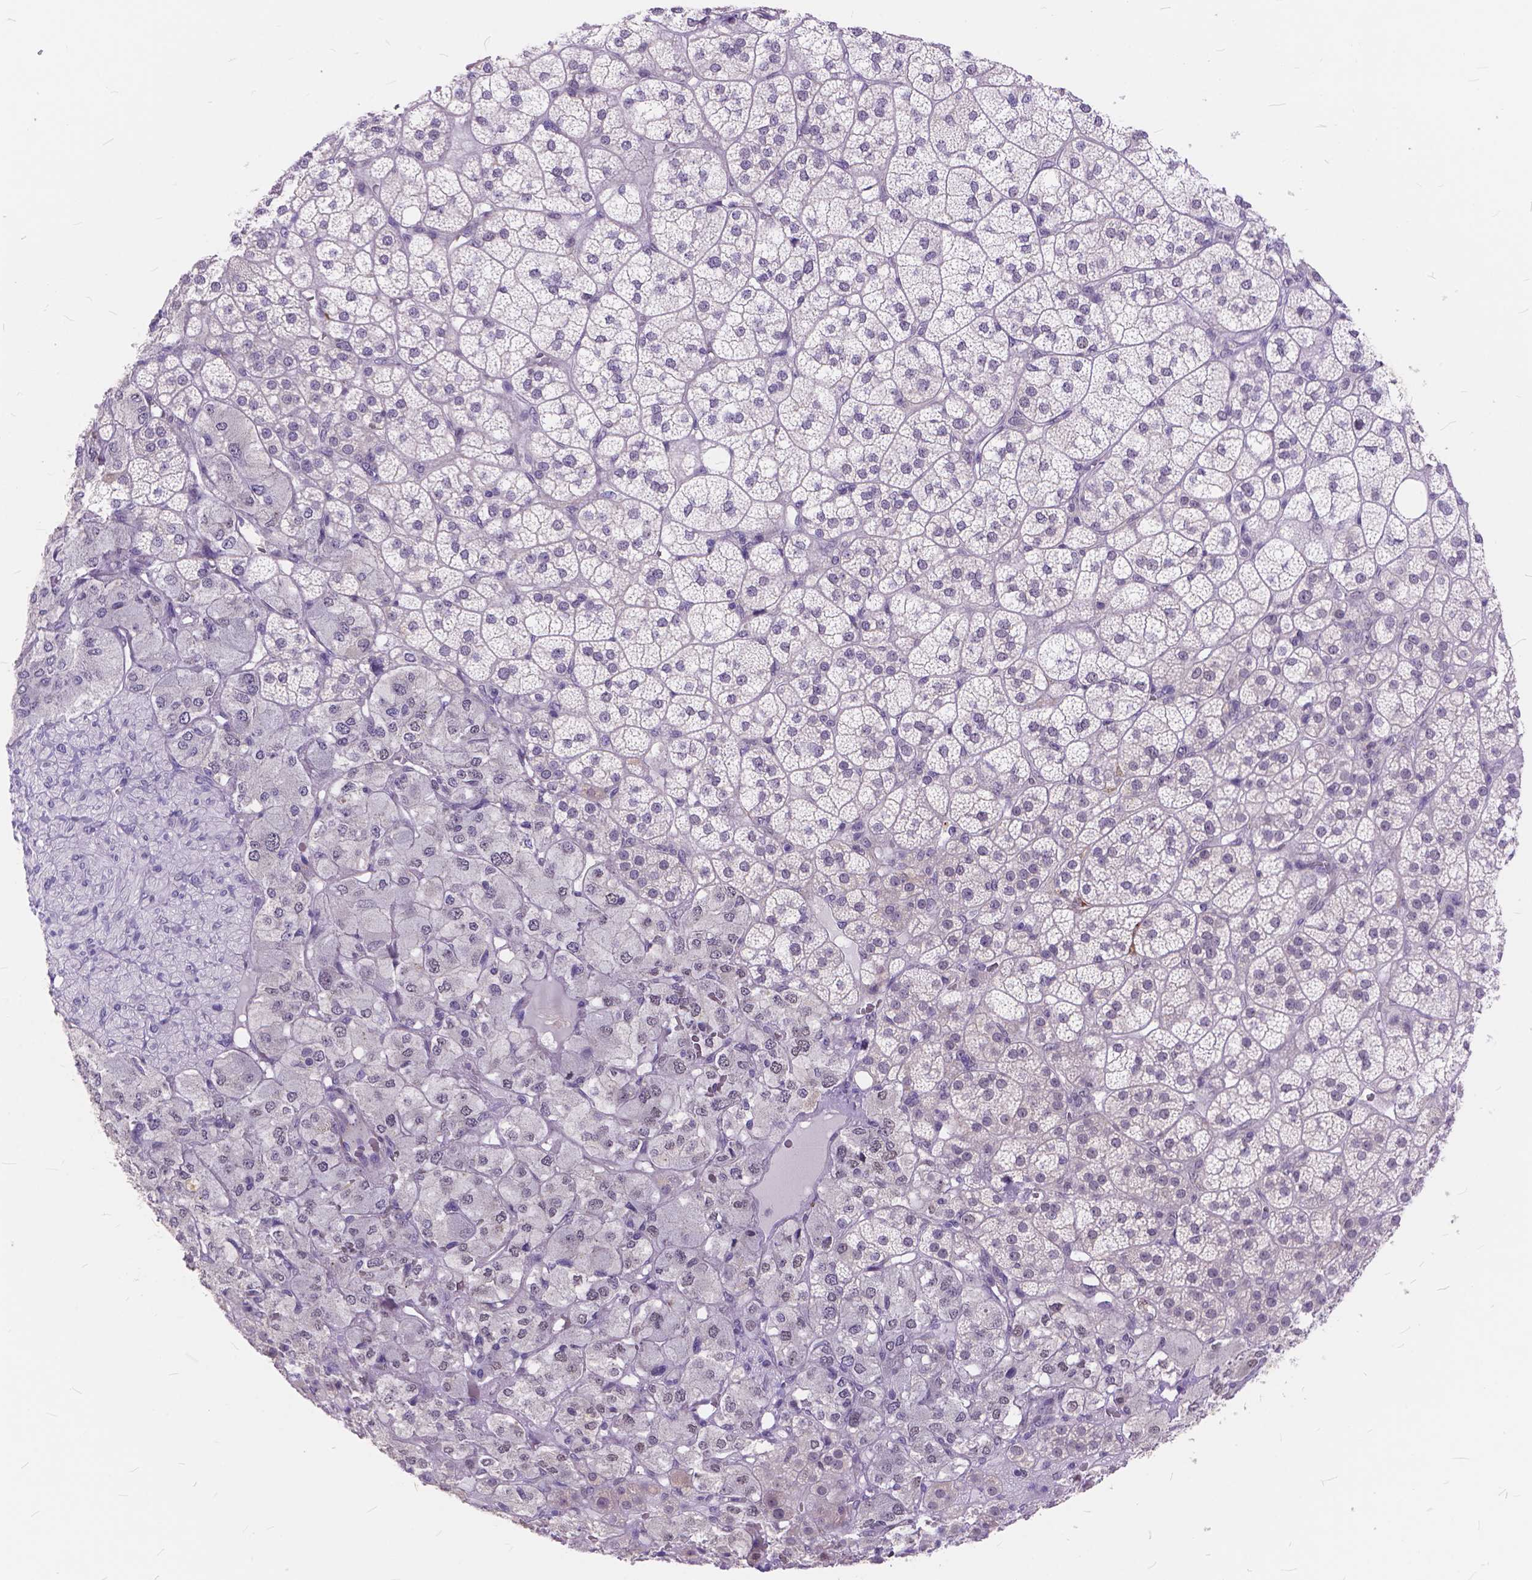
{"staining": {"intensity": "negative", "quantity": "none", "location": "none"}, "tissue": "adrenal gland", "cell_type": "Glandular cells", "image_type": "normal", "snomed": [{"axis": "morphology", "description": "Normal tissue, NOS"}, {"axis": "topography", "description": "Adrenal gland"}], "caption": "The histopathology image shows no significant positivity in glandular cells of adrenal gland.", "gene": "MAN2C1", "patient": {"sex": "female", "age": 60}}